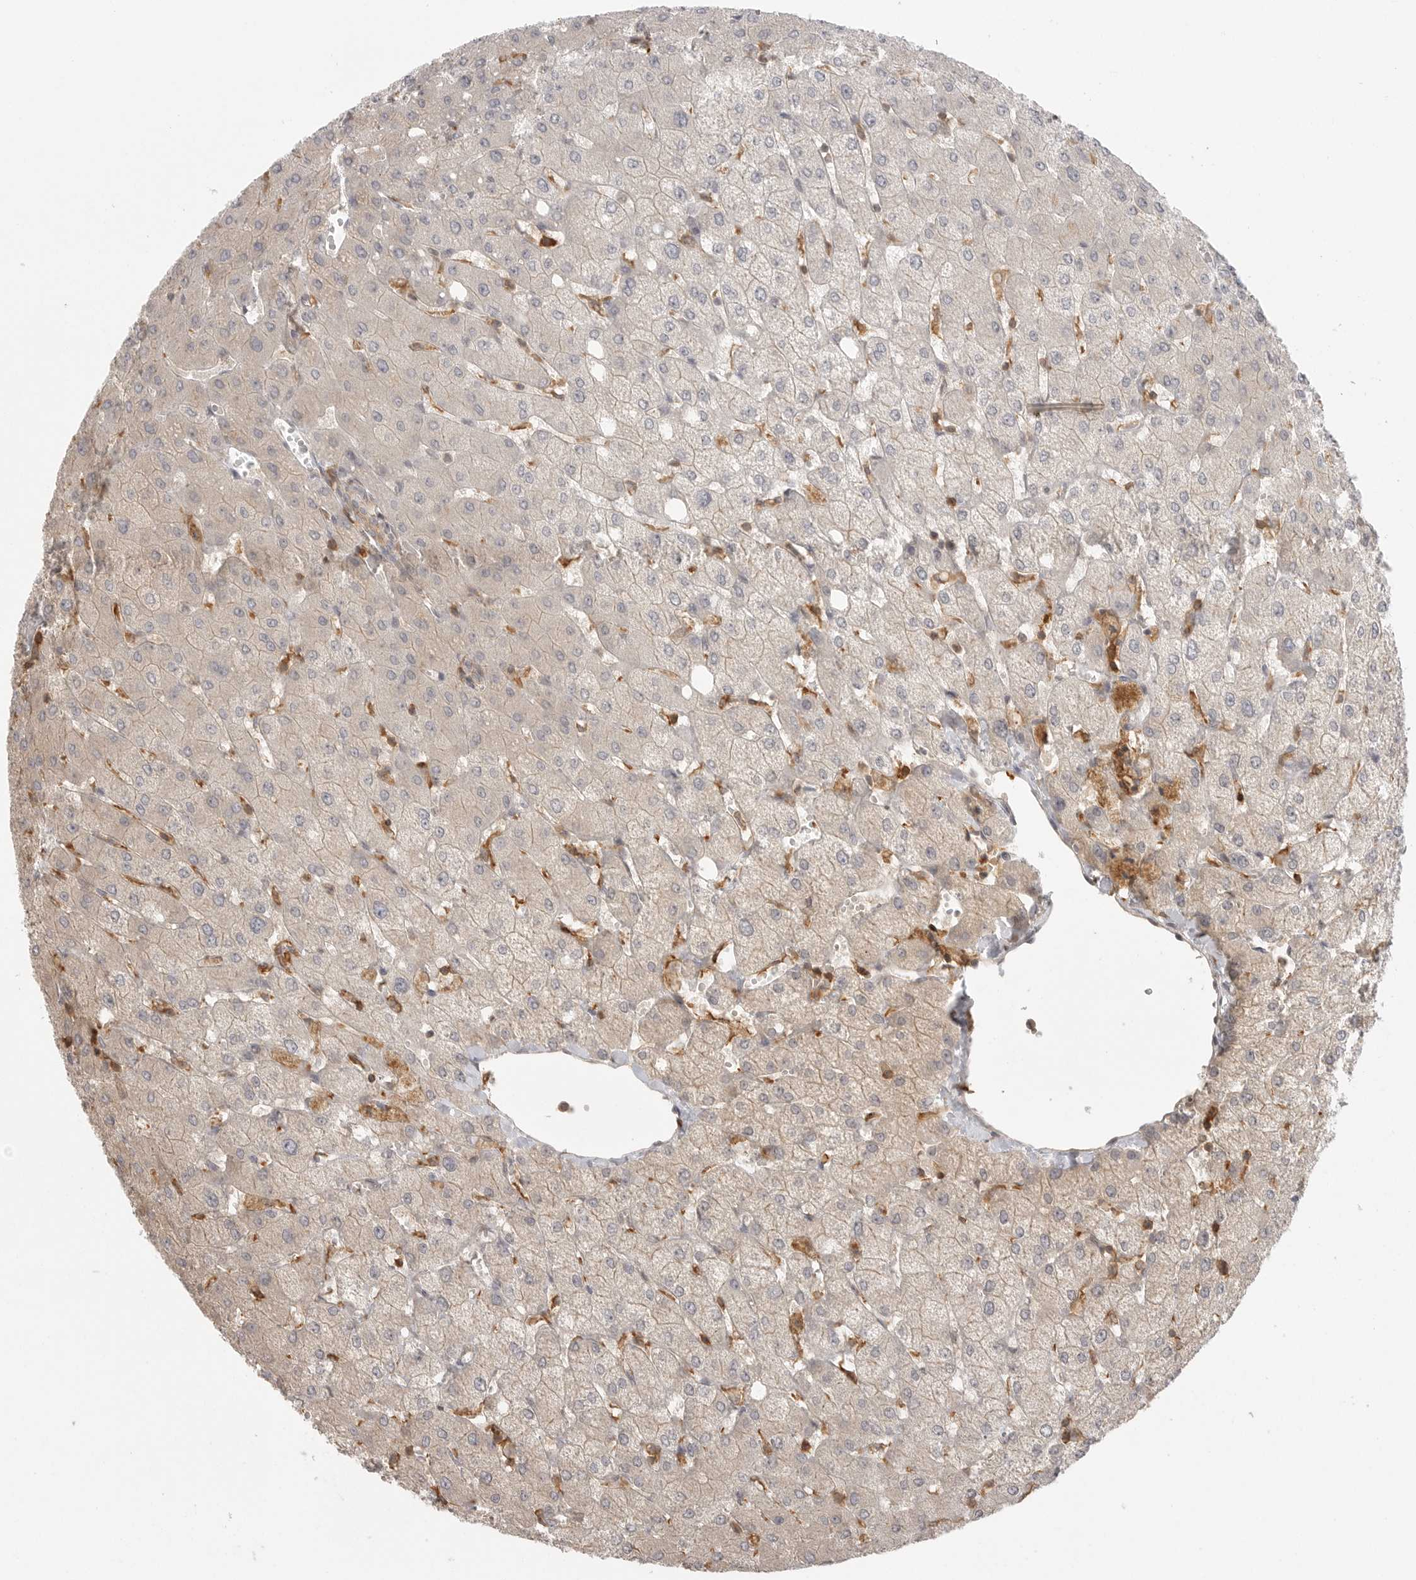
{"staining": {"intensity": "negative", "quantity": "none", "location": "none"}, "tissue": "liver", "cell_type": "Cholangiocytes", "image_type": "normal", "snomed": [{"axis": "morphology", "description": "Normal tissue, NOS"}, {"axis": "topography", "description": "Liver"}], "caption": "The IHC image has no significant staining in cholangiocytes of liver. (Stains: DAB (3,3'-diaminobenzidine) immunohistochemistry with hematoxylin counter stain, Microscopy: brightfield microscopy at high magnification).", "gene": "DBNL", "patient": {"sex": "female", "age": 54}}